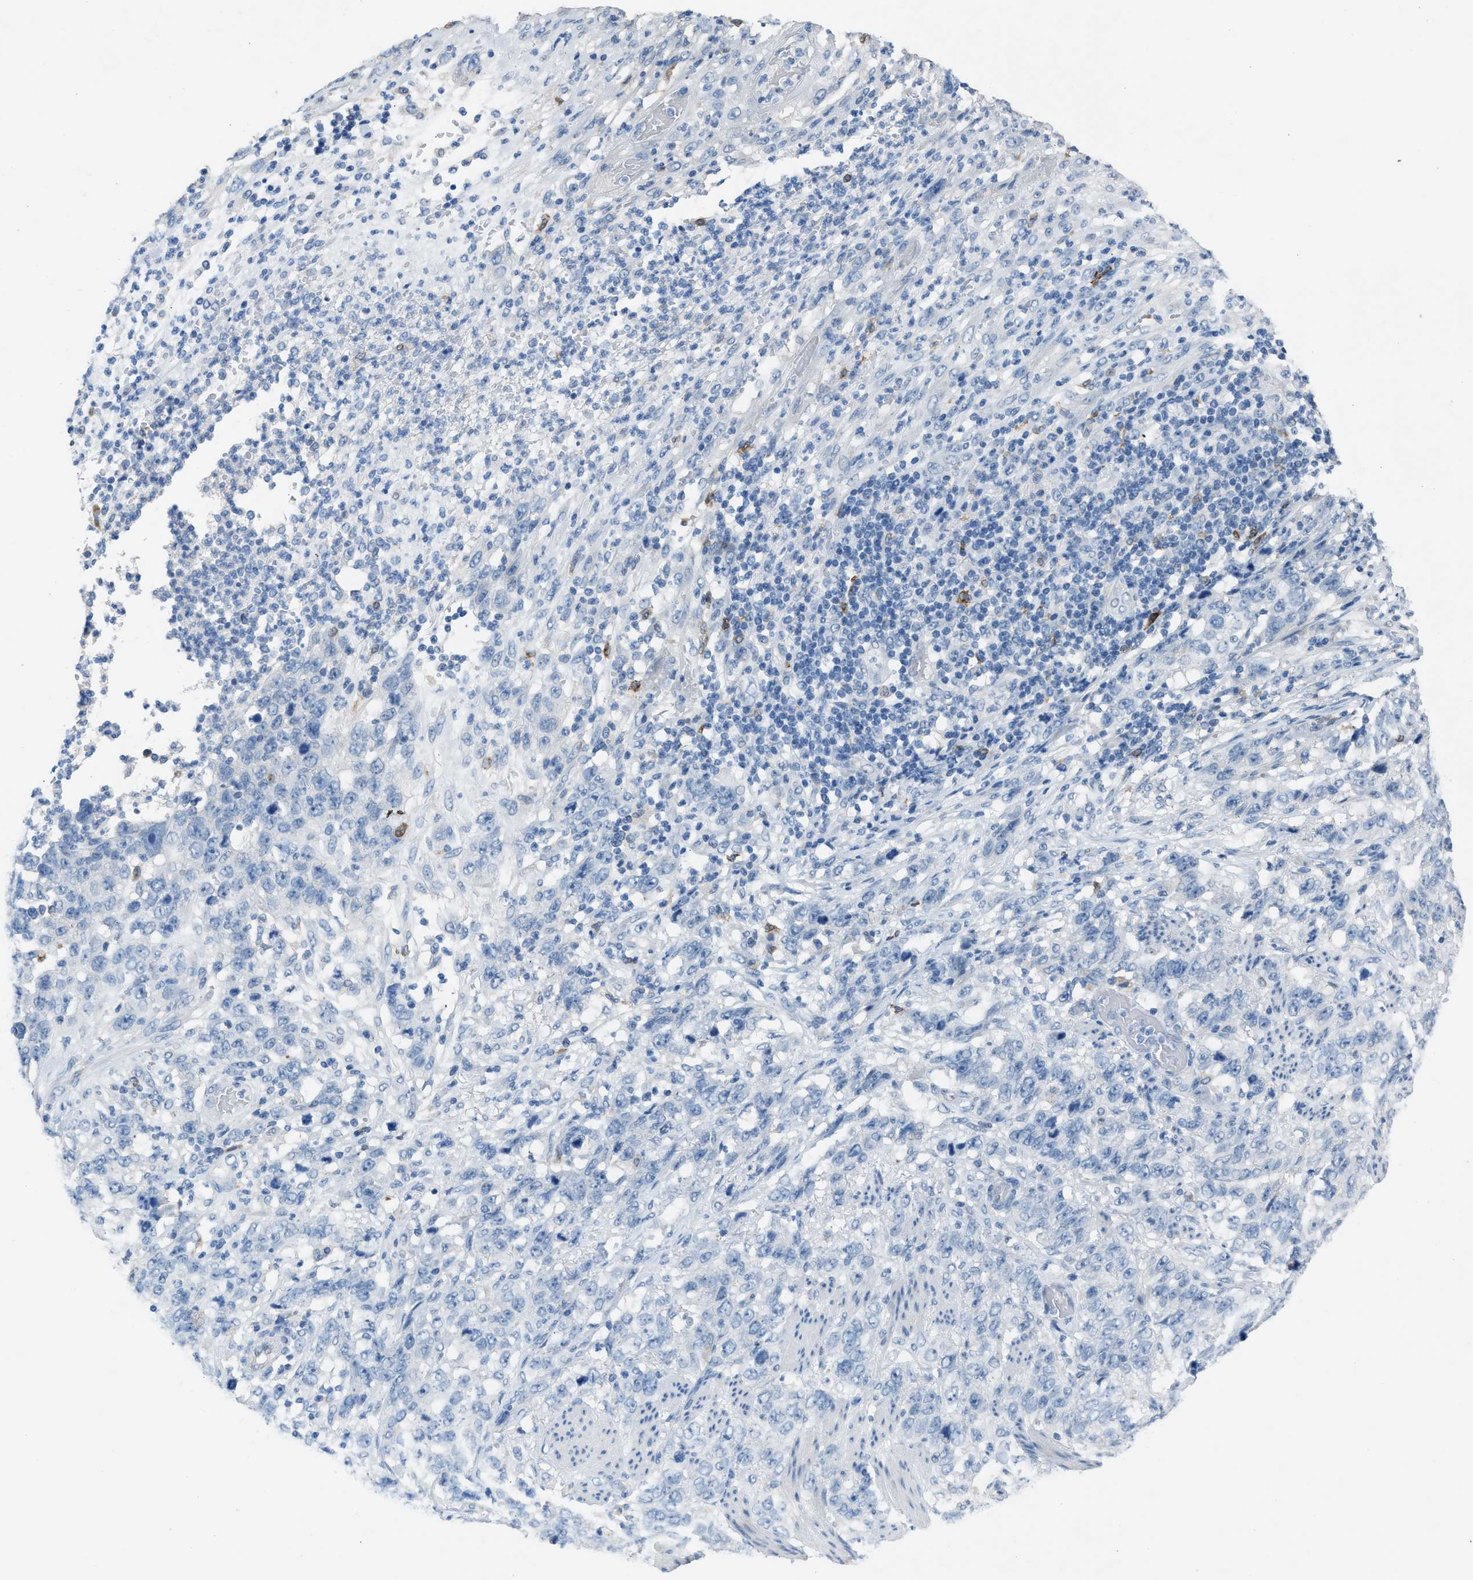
{"staining": {"intensity": "negative", "quantity": "none", "location": "none"}, "tissue": "stomach cancer", "cell_type": "Tumor cells", "image_type": "cancer", "snomed": [{"axis": "morphology", "description": "Adenocarcinoma, NOS"}, {"axis": "topography", "description": "Stomach"}], "caption": "Immunohistochemical staining of human stomach adenocarcinoma shows no significant expression in tumor cells.", "gene": "CLEC10A", "patient": {"sex": "male", "age": 48}}